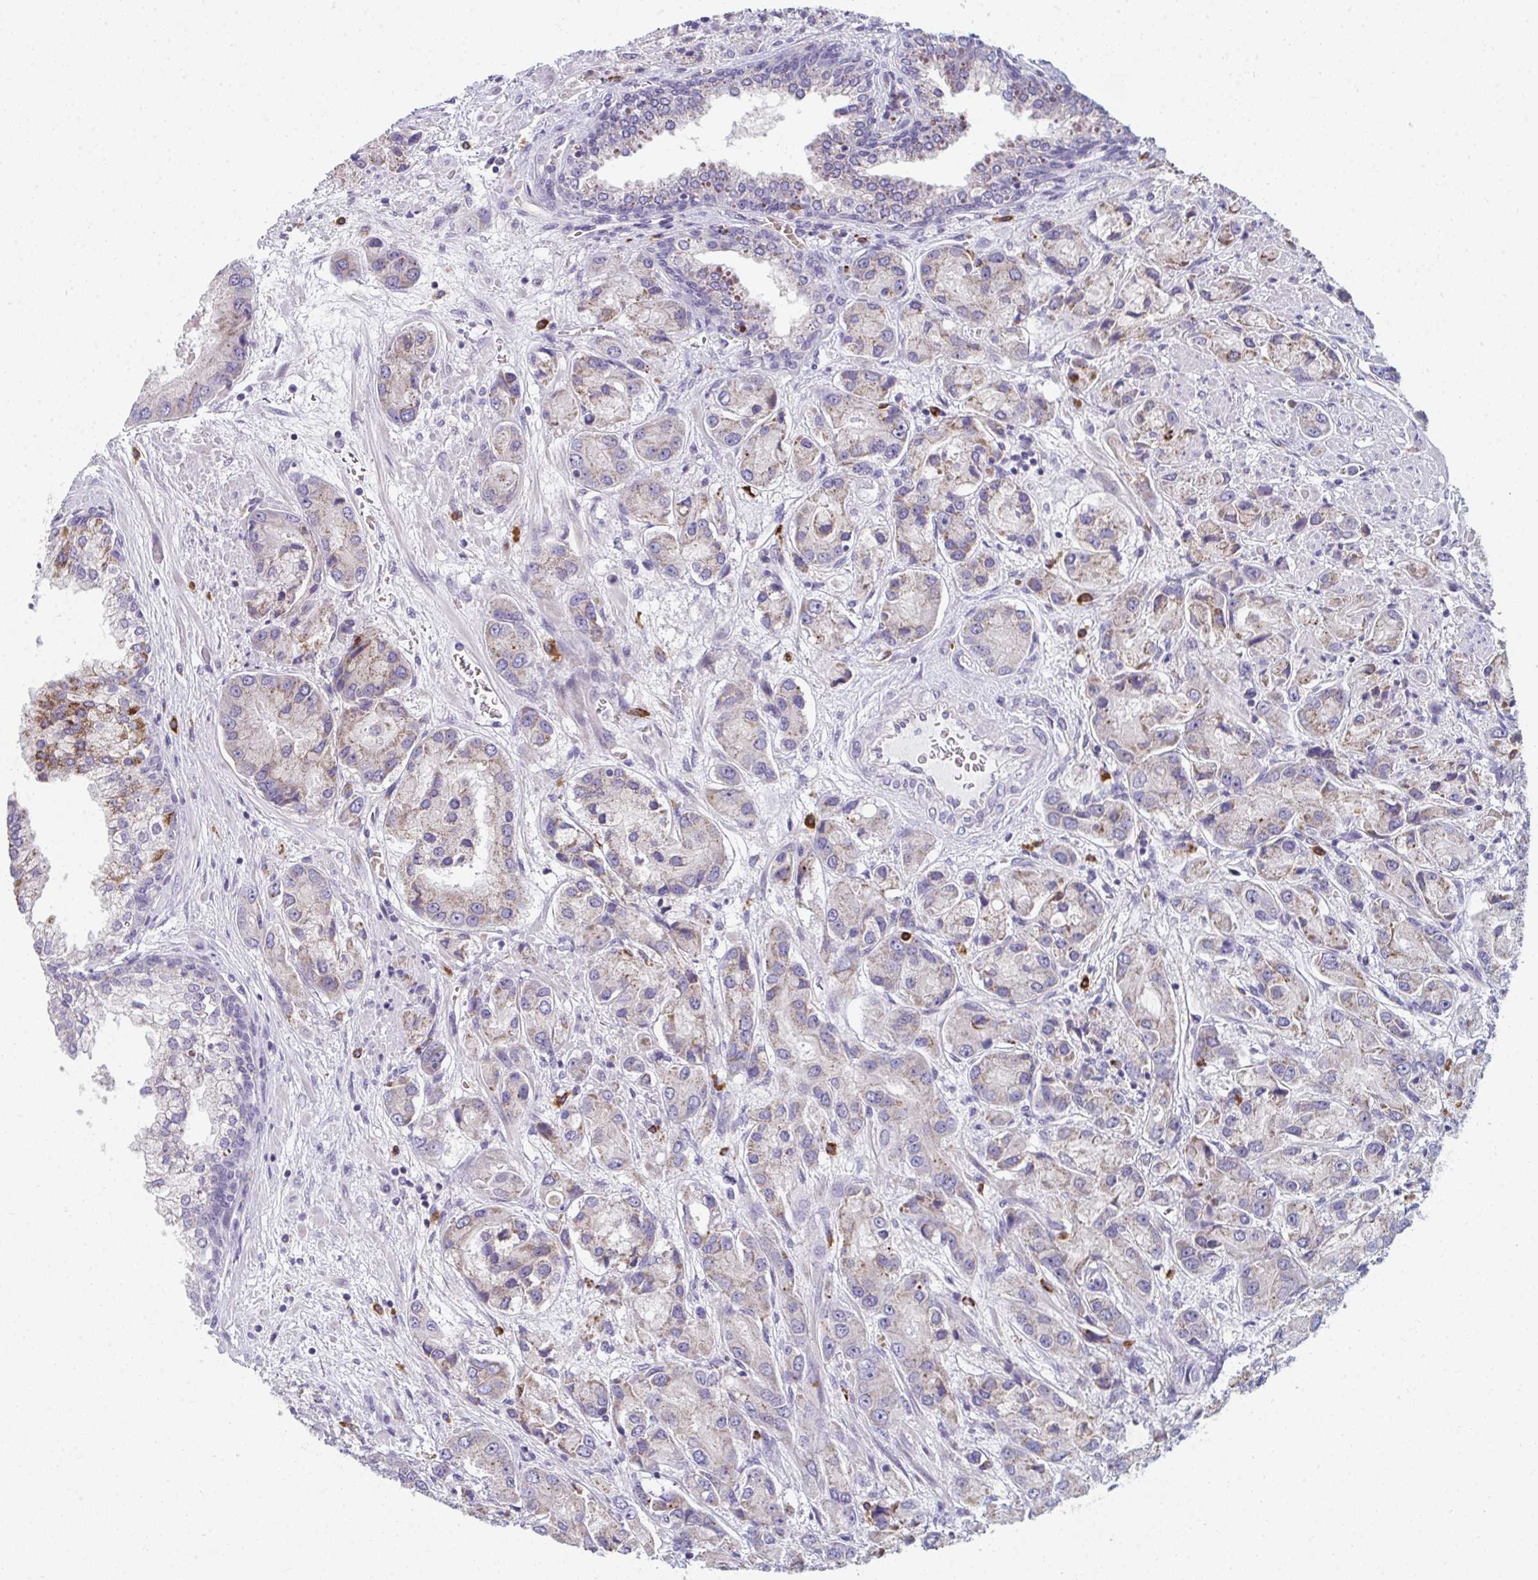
{"staining": {"intensity": "moderate", "quantity": "<25%", "location": "cytoplasmic/membranous"}, "tissue": "prostate cancer", "cell_type": "Tumor cells", "image_type": "cancer", "snomed": [{"axis": "morphology", "description": "Adenocarcinoma, High grade"}, {"axis": "topography", "description": "Prostate"}], "caption": "High-grade adenocarcinoma (prostate) stained with a brown dye displays moderate cytoplasmic/membranous positive positivity in about <25% of tumor cells.", "gene": "EIF1AD", "patient": {"sex": "male", "age": 67}}